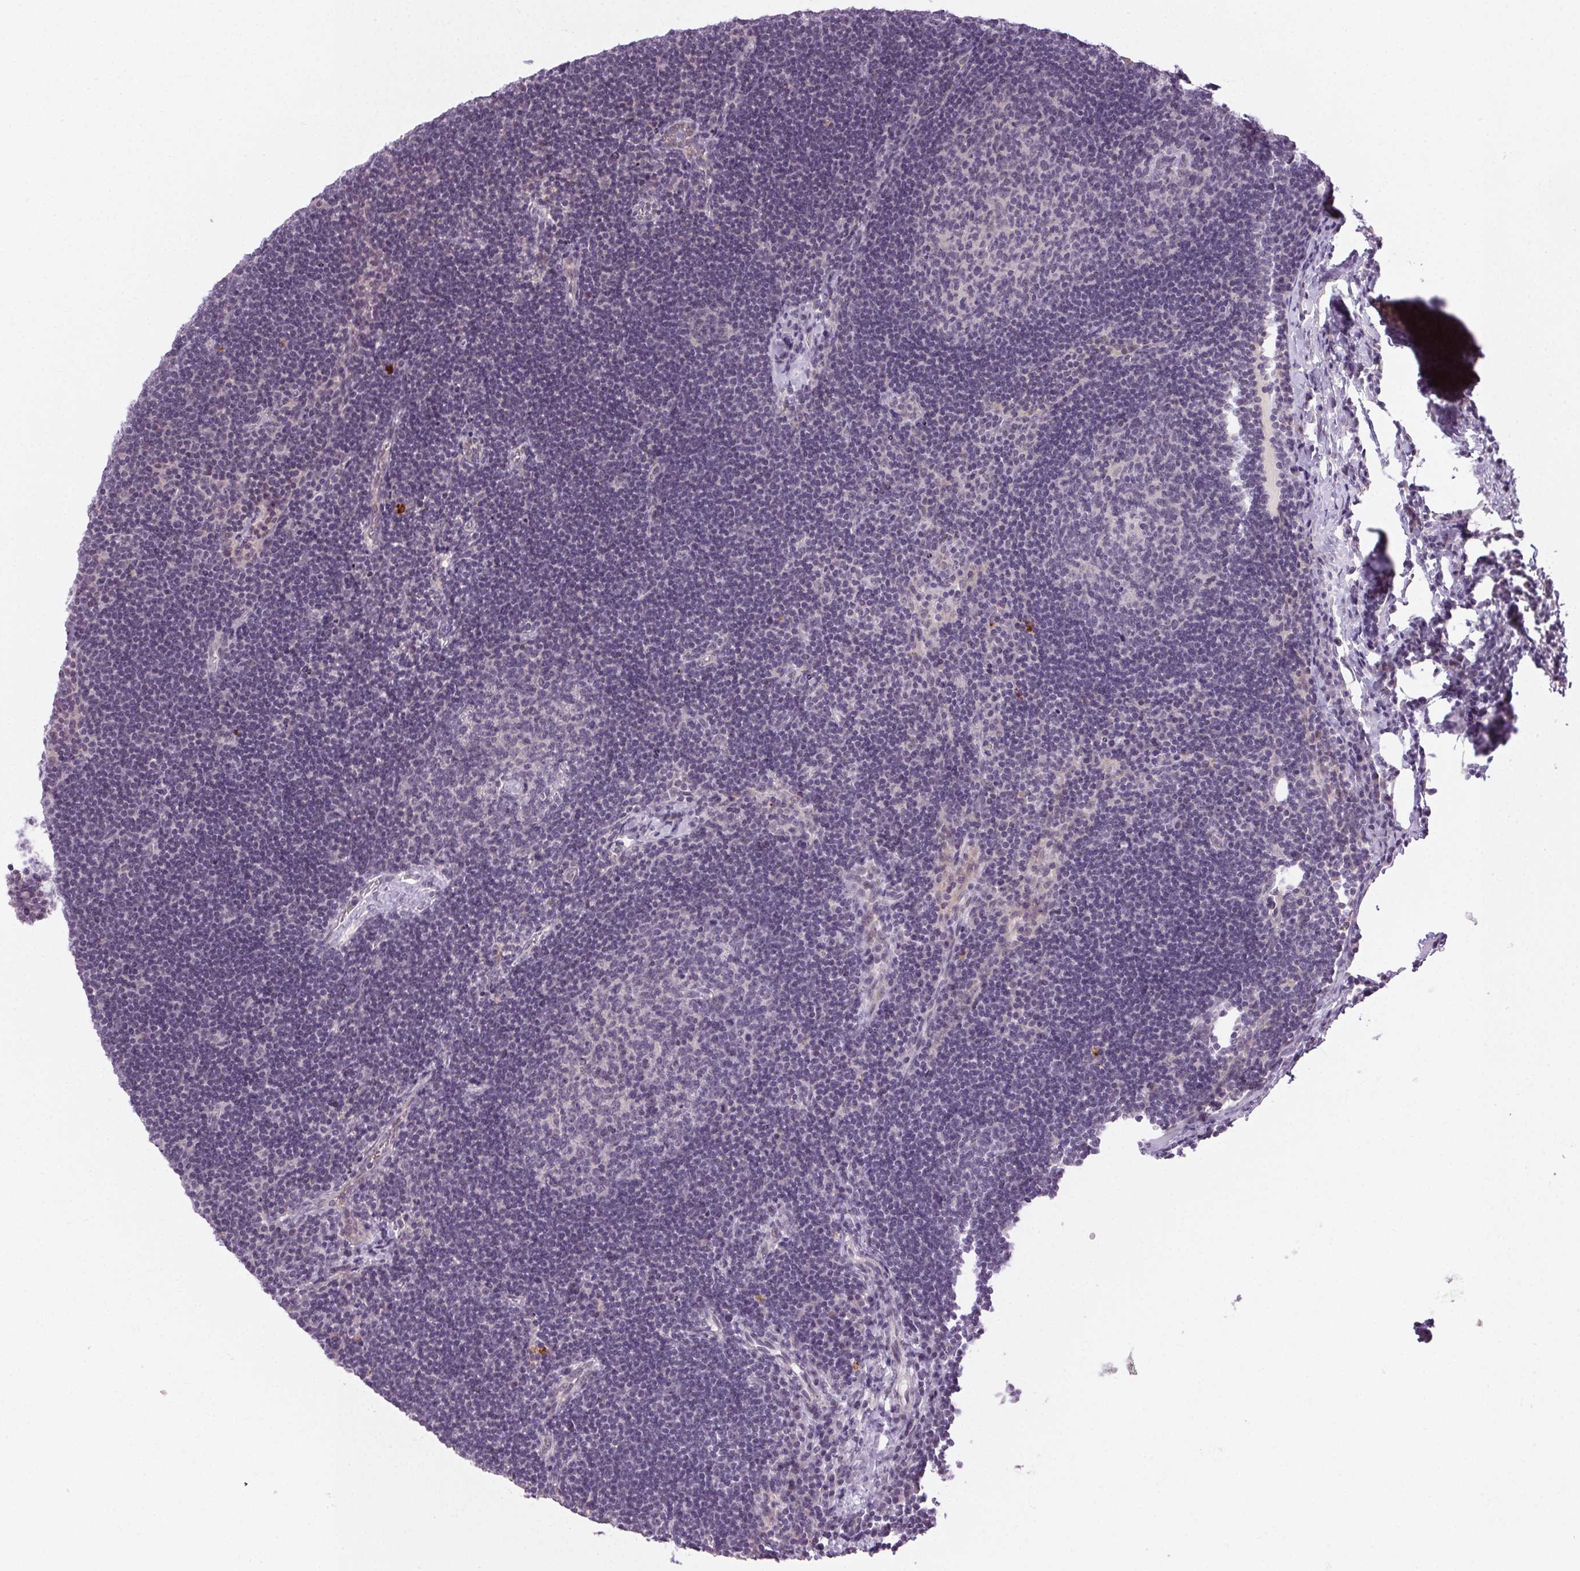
{"staining": {"intensity": "negative", "quantity": "none", "location": "none"}, "tissue": "lymph node", "cell_type": "Germinal center cells", "image_type": "normal", "snomed": [{"axis": "morphology", "description": "Normal tissue, NOS"}, {"axis": "topography", "description": "Lymph node"}], "caption": "The IHC photomicrograph has no significant positivity in germinal center cells of lymph node.", "gene": "FAM168A", "patient": {"sex": "male", "age": 67}}